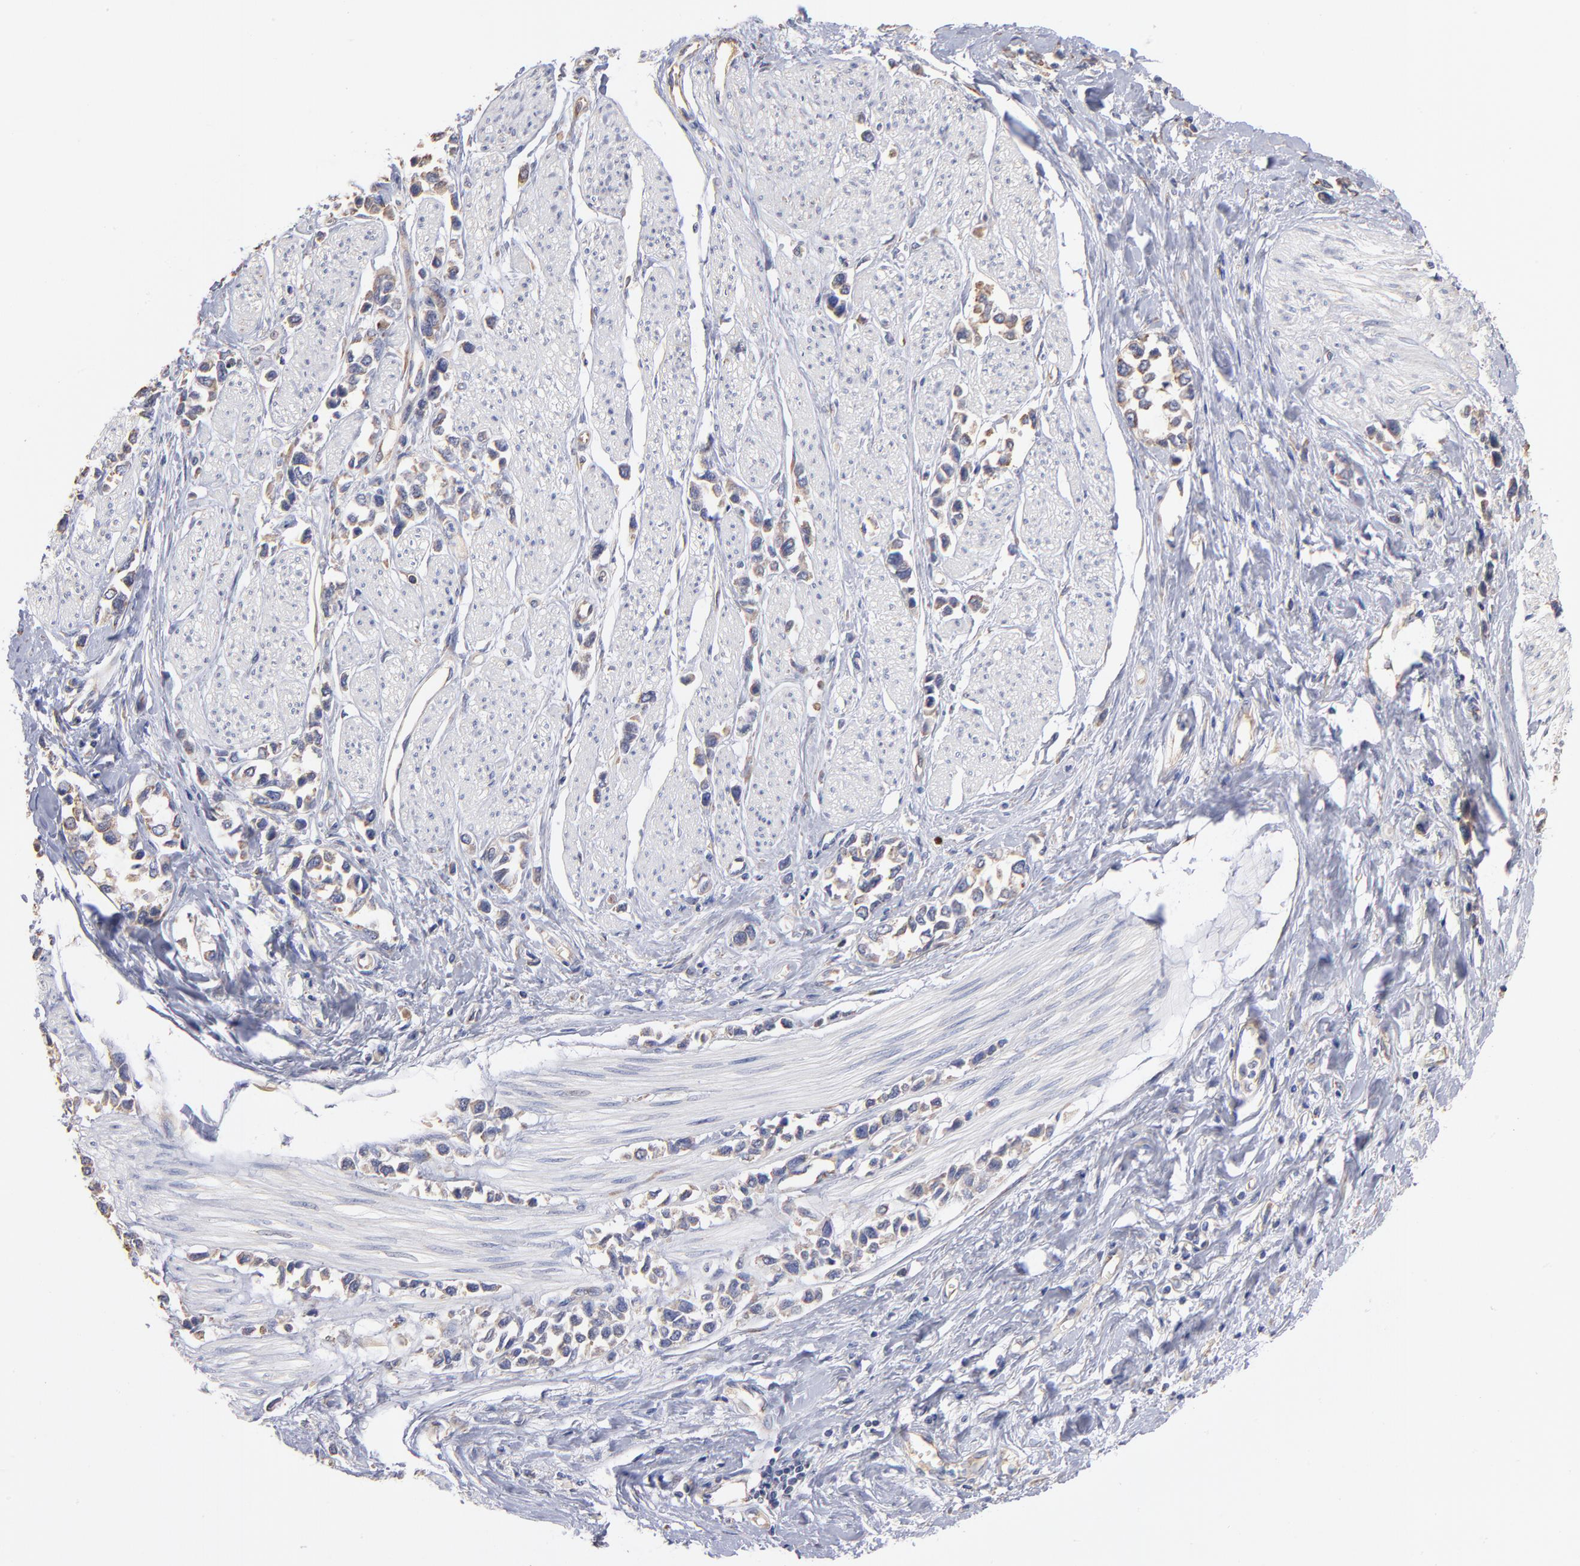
{"staining": {"intensity": "negative", "quantity": "none", "location": "none"}, "tissue": "stomach cancer", "cell_type": "Tumor cells", "image_type": "cancer", "snomed": [{"axis": "morphology", "description": "Adenocarcinoma, NOS"}, {"axis": "topography", "description": "Stomach, upper"}], "caption": "Stomach cancer stained for a protein using immunohistochemistry (IHC) reveals no staining tumor cells.", "gene": "RPL9", "patient": {"sex": "male", "age": 76}}